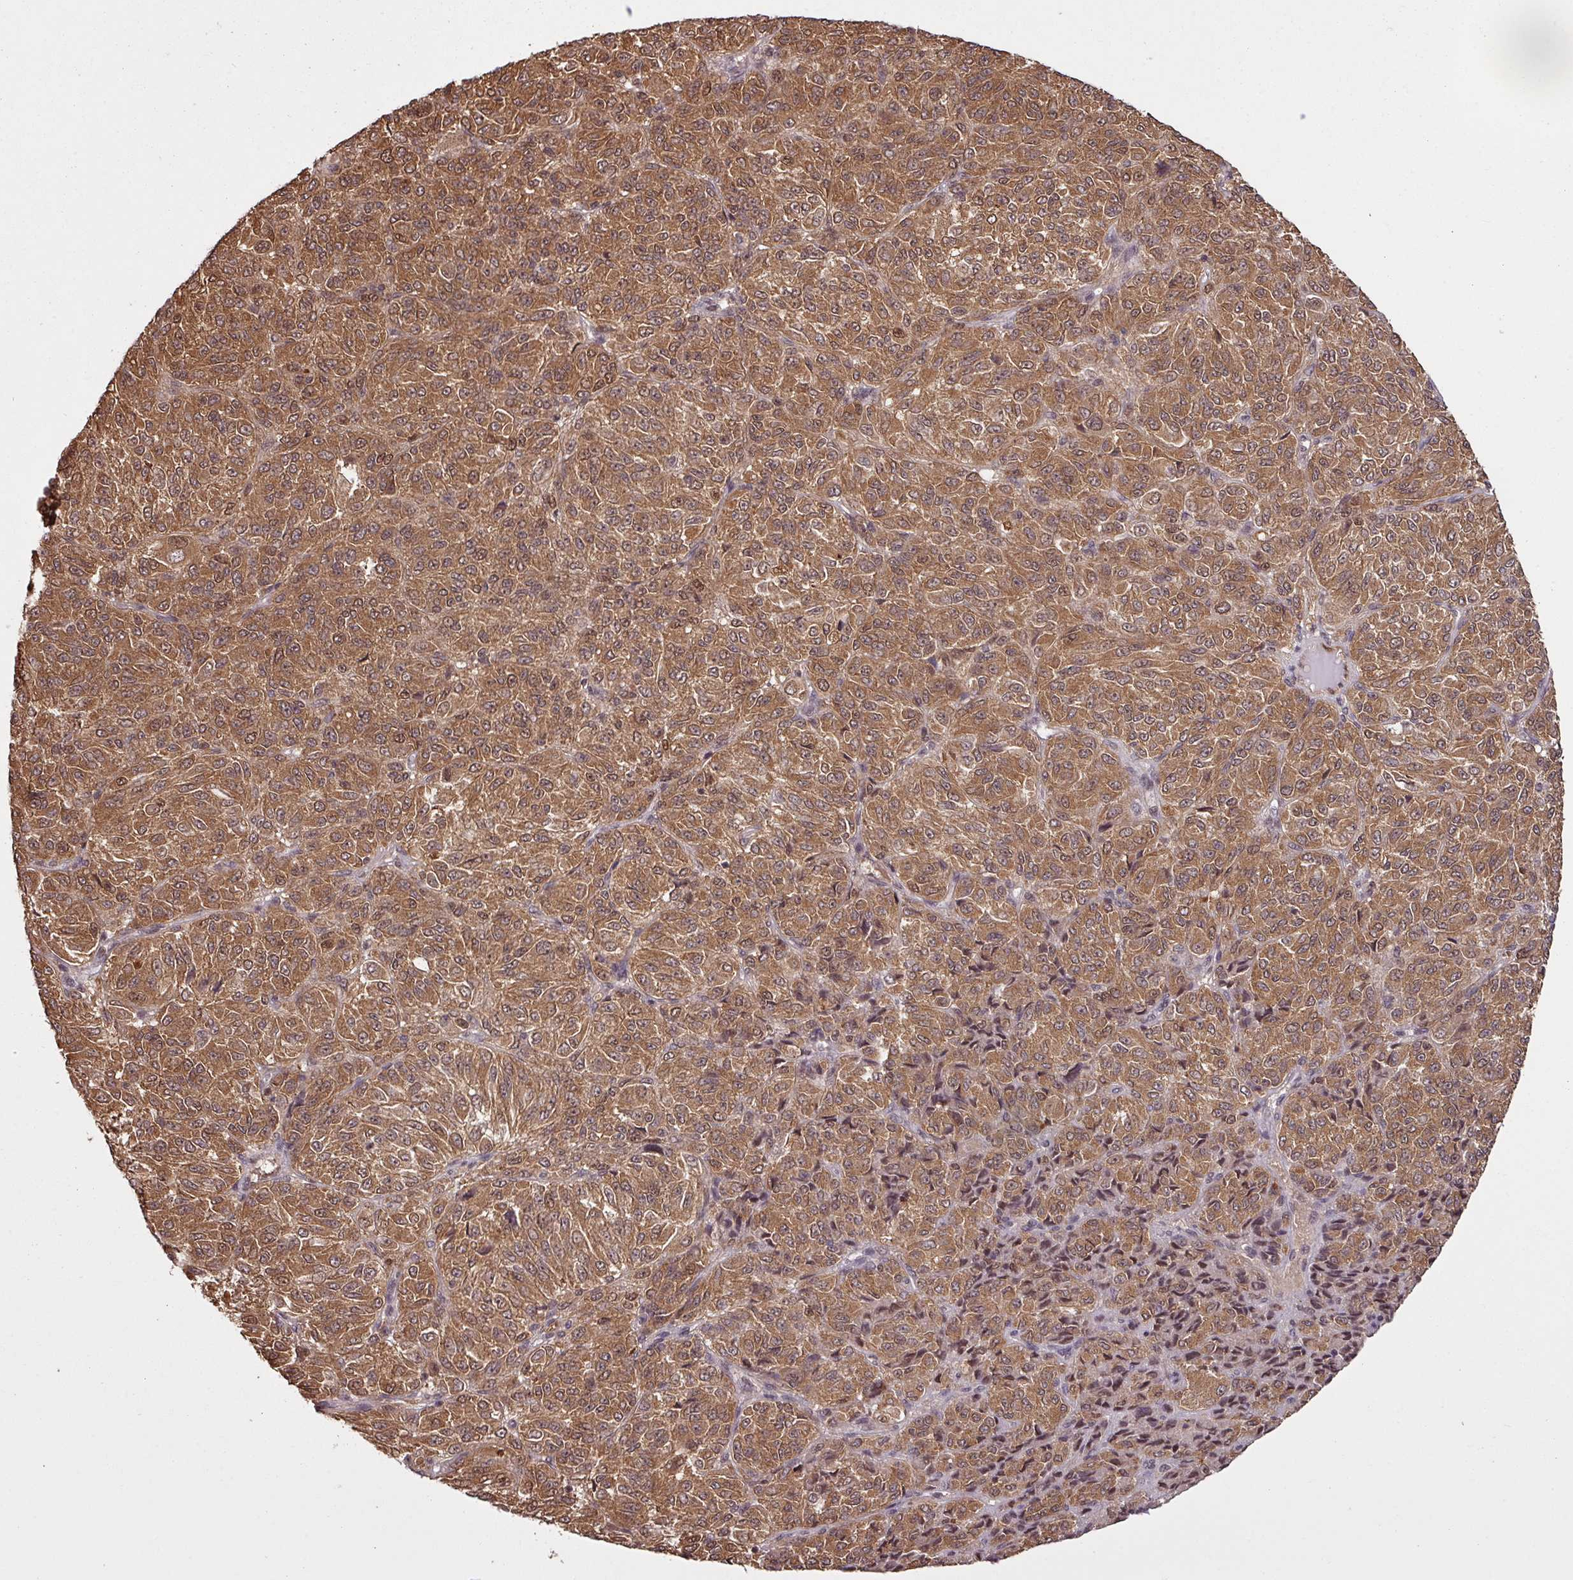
{"staining": {"intensity": "moderate", "quantity": ">75%", "location": "cytoplasmic/membranous,nuclear"}, "tissue": "melanoma", "cell_type": "Tumor cells", "image_type": "cancer", "snomed": [{"axis": "morphology", "description": "Malignant melanoma, Metastatic site"}, {"axis": "topography", "description": "Brain"}], "caption": "Protein expression analysis of human melanoma reveals moderate cytoplasmic/membranous and nuclear staining in about >75% of tumor cells.", "gene": "ITPKC", "patient": {"sex": "female", "age": 56}}